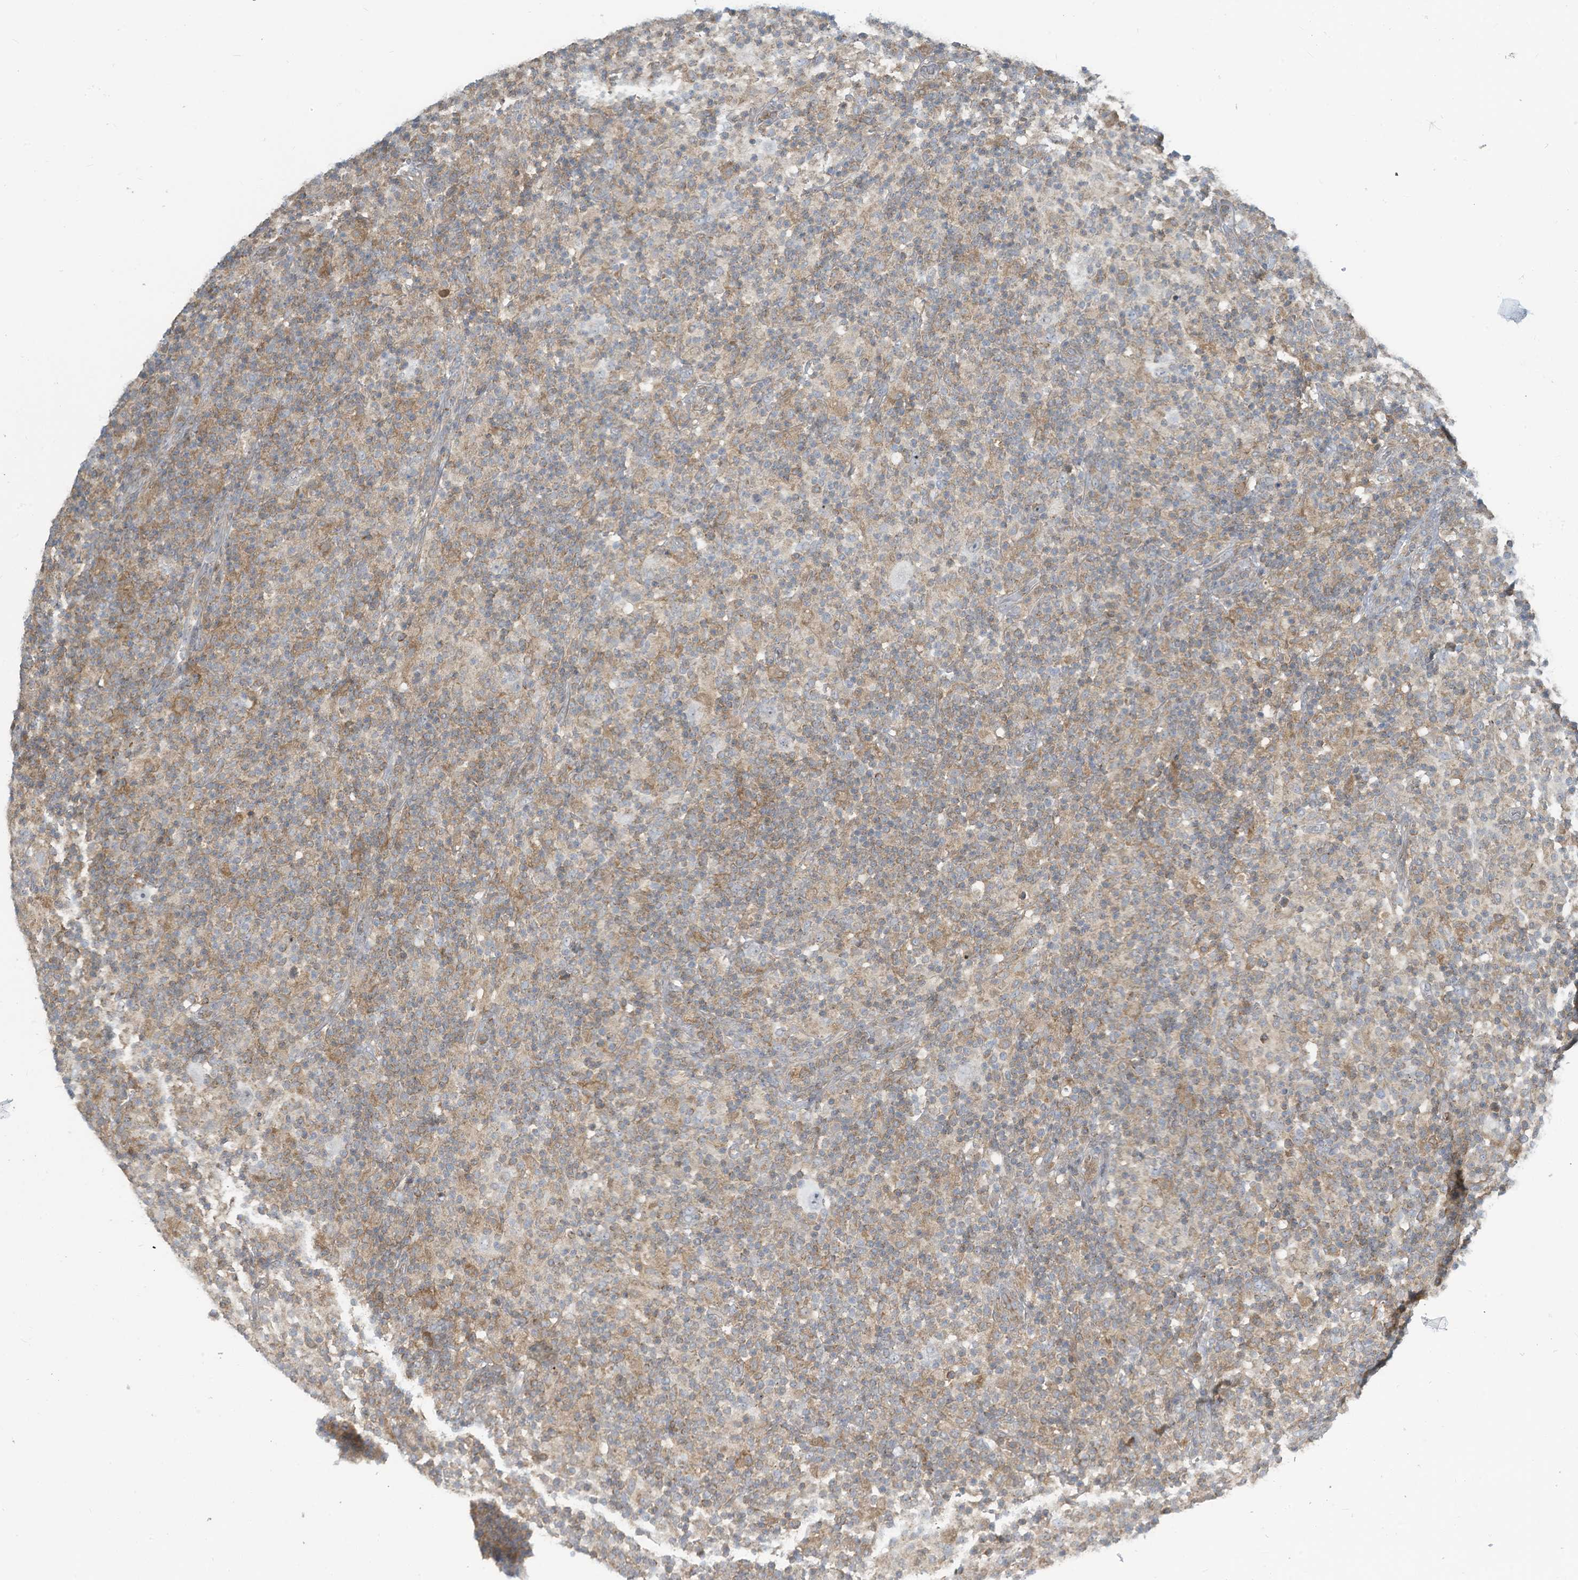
{"staining": {"intensity": "negative", "quantity": "none", "location": "none"}, "tissue": "lymphoma", "cell_type": "Tumor cells", "image_type": "cancer", "snomed": [{"axis": "morphology", "description": "Hodgkin's disease, NOS"}, {"axis": "topography", "description": "Lymph node"}], "caption": "The immunohistochemistry photomicrograph has no significant positivity in tumor cells of lymphoma tissue.", "gene": "PARVG", "patient": {"sex": "male", "age": 70}}